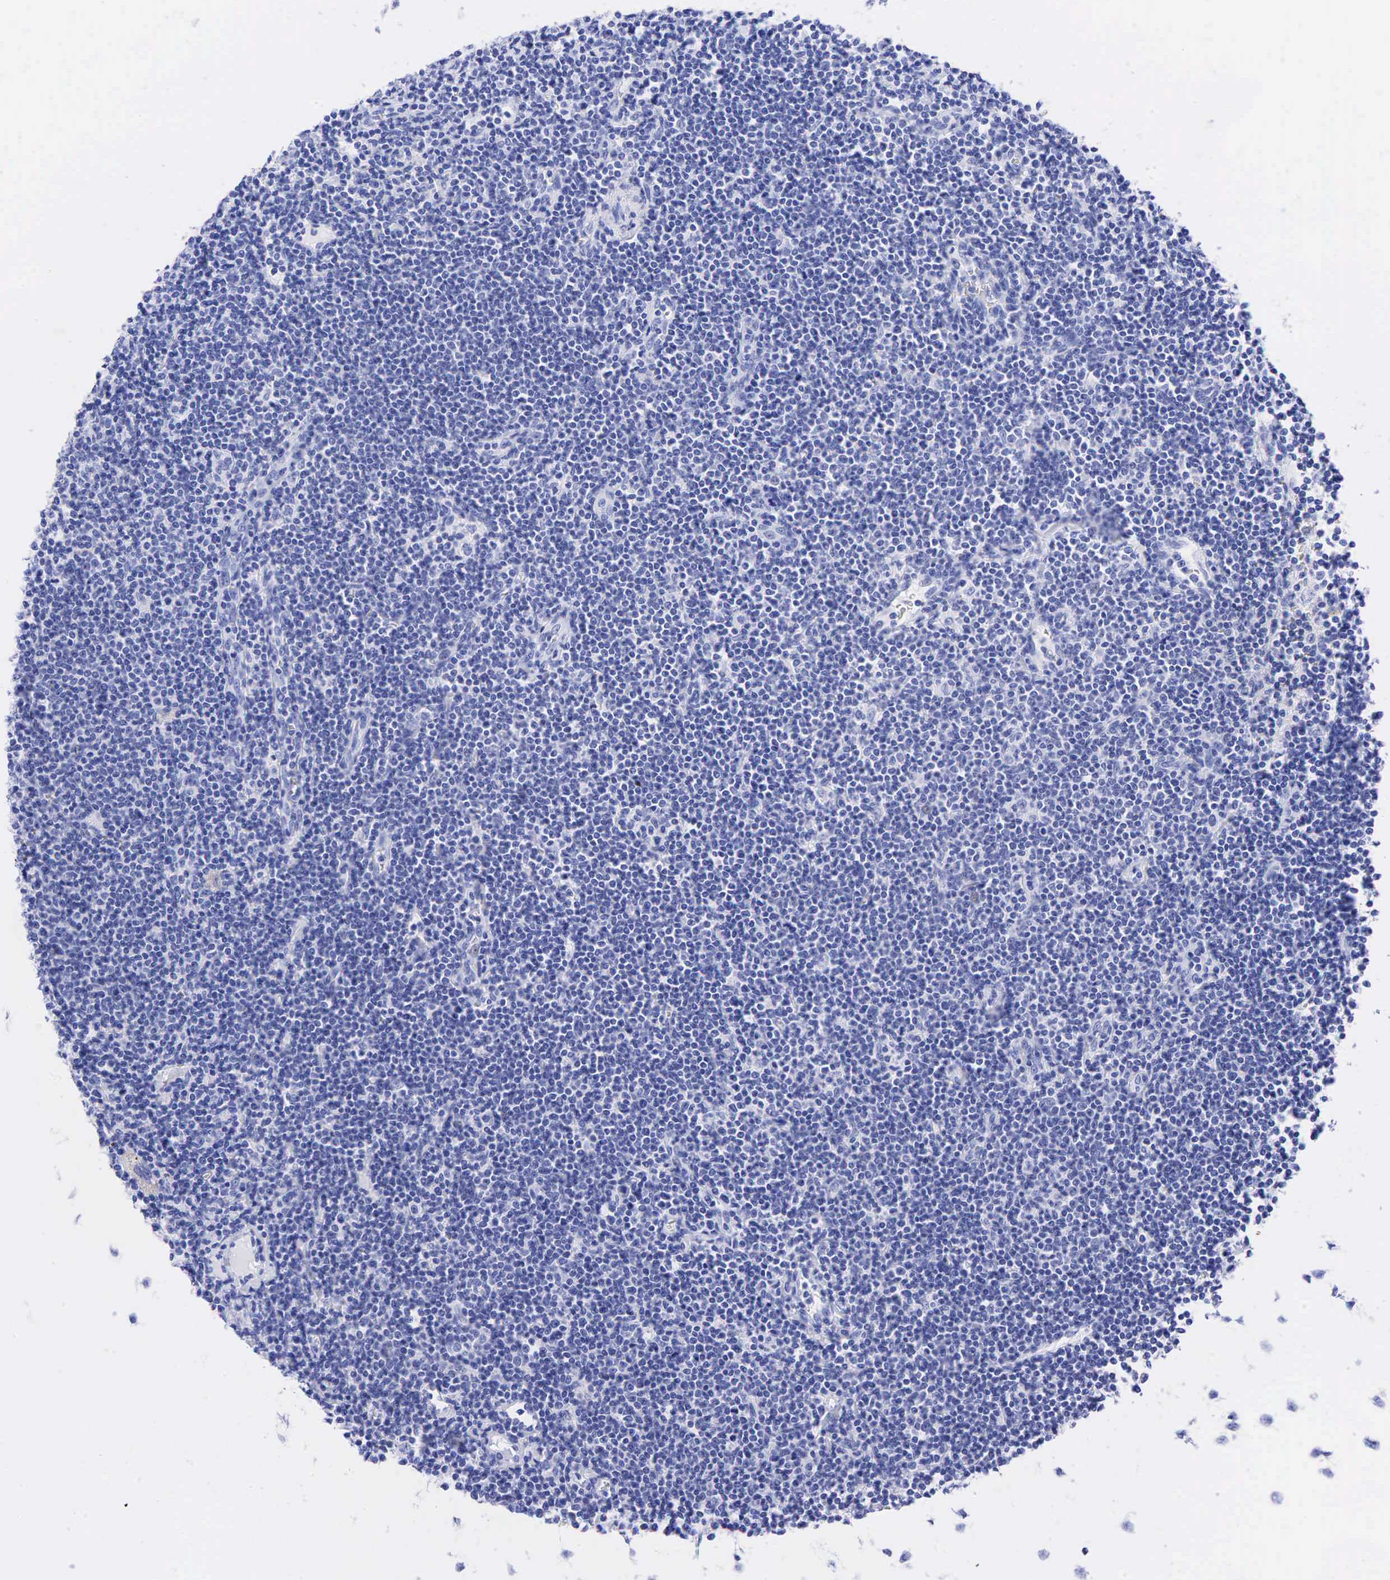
{"staining": {"intensity": "negative", "quantity": "none", "location": "none"}, "tissue": "lymphoma", "cell_type": "Tumor cells", "image_type": "cancer", "snomed": [{"axis": "morphology", "description": "Malignant lymphoma, non-Hodgkin's type, Low grade"}, {"axis": "topography", "description": "Lymph node"}], "caption": "Tumor cells are negative for brown protein staining in low-grade malignant lymphoma, non-Hodgkin's type.", "gene": "CHGA", "patient": {"sex": "male", "age": 65}}